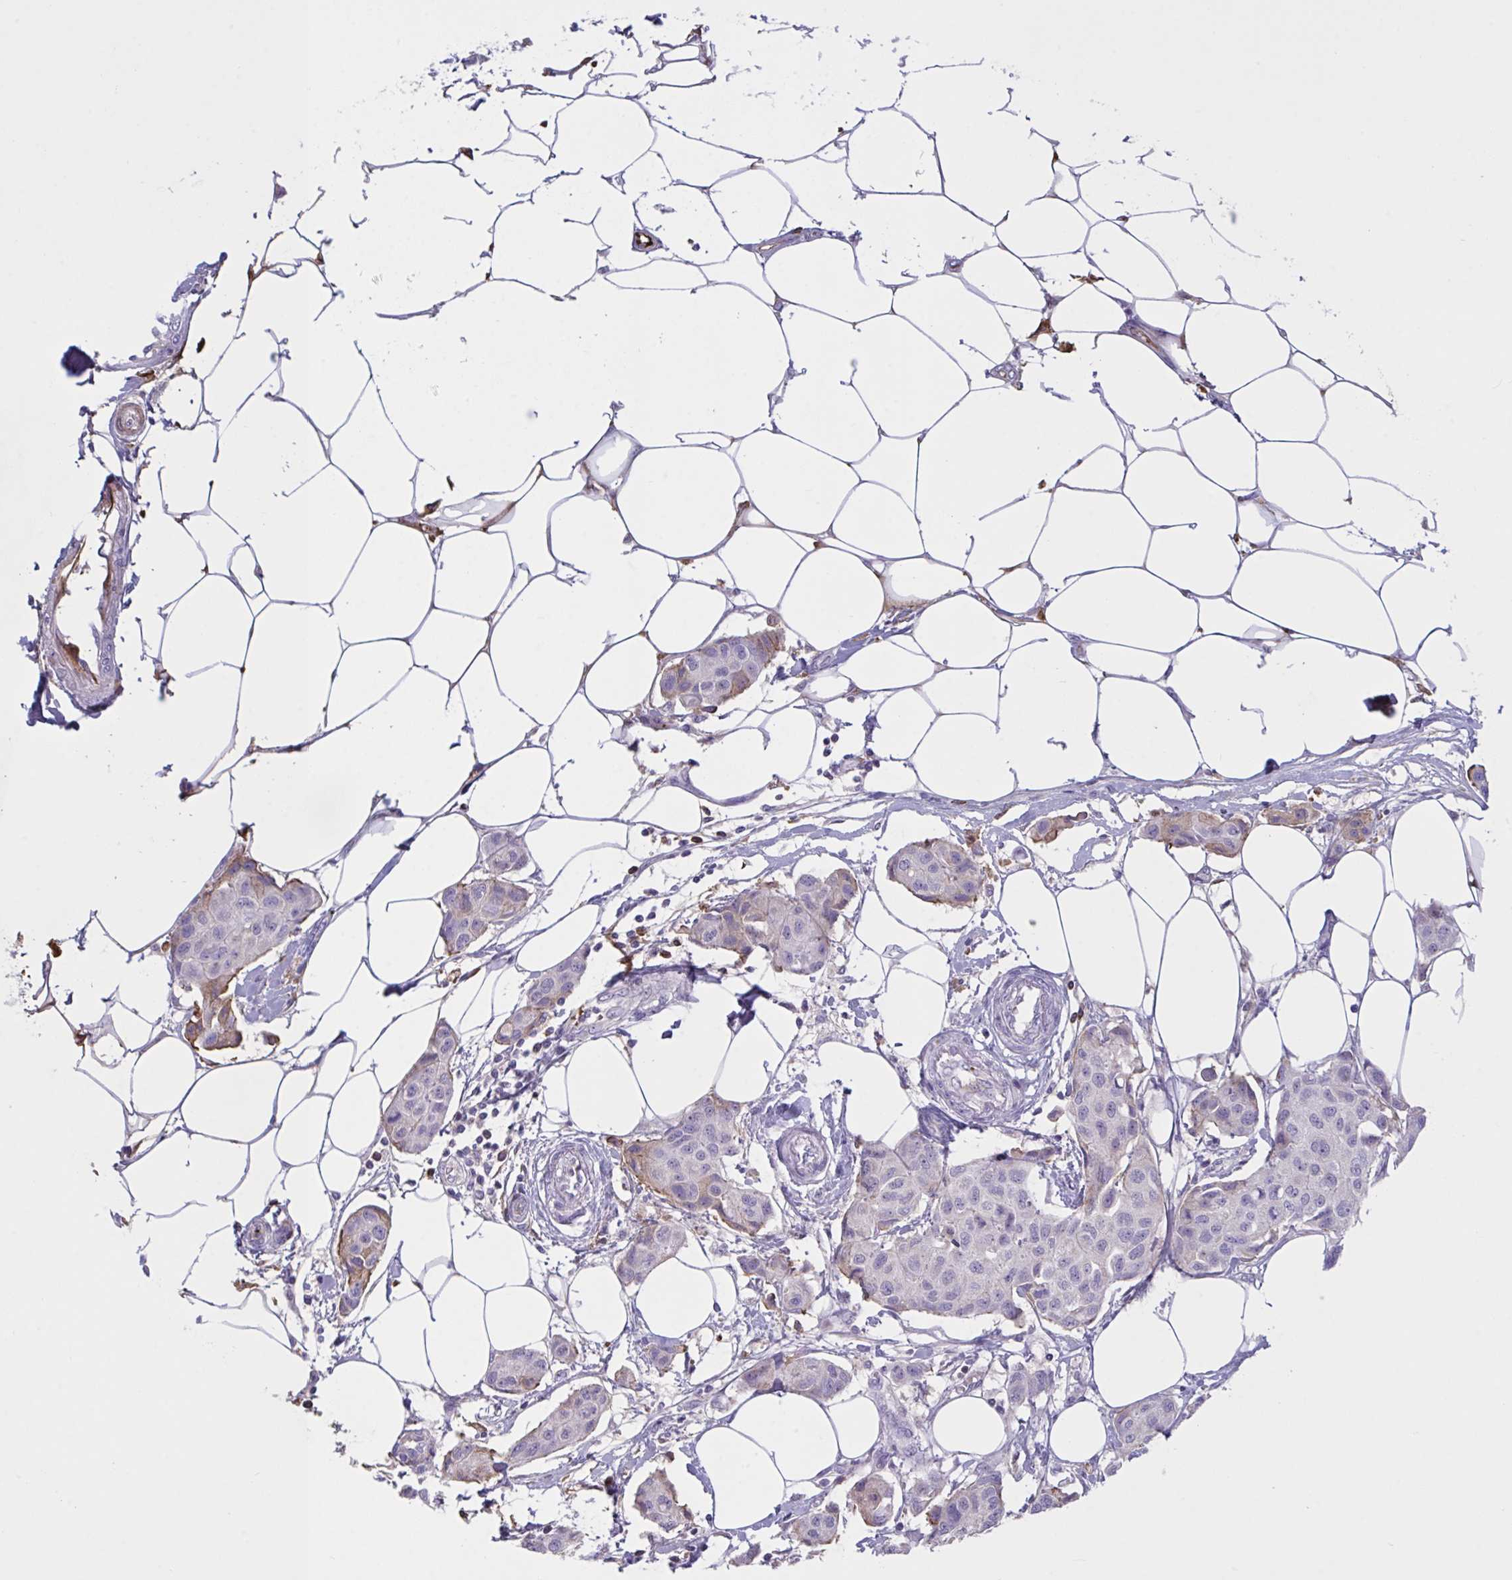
{"staining": {"intensity": "negative", "quantity": "none", "location": "none"}, "tissue": "breast cancer", "cell_type": "Tumor cells", "image_type": "cancer", "snomed": [{"axis": "morphology", "description": "Duct carcinoma"}, {"axis": "topography", "description": "Breast"}, {"axis": "topography", "description": "Lymph node"}], "caption": "Breast invasive ductal carcinoma was stained to show a protein in brown. There is no significant staining in tumor cells. Nuclei are stained in blue.", "gene": "IL1R1", "patient": {"sex": "female", "age": 80}}